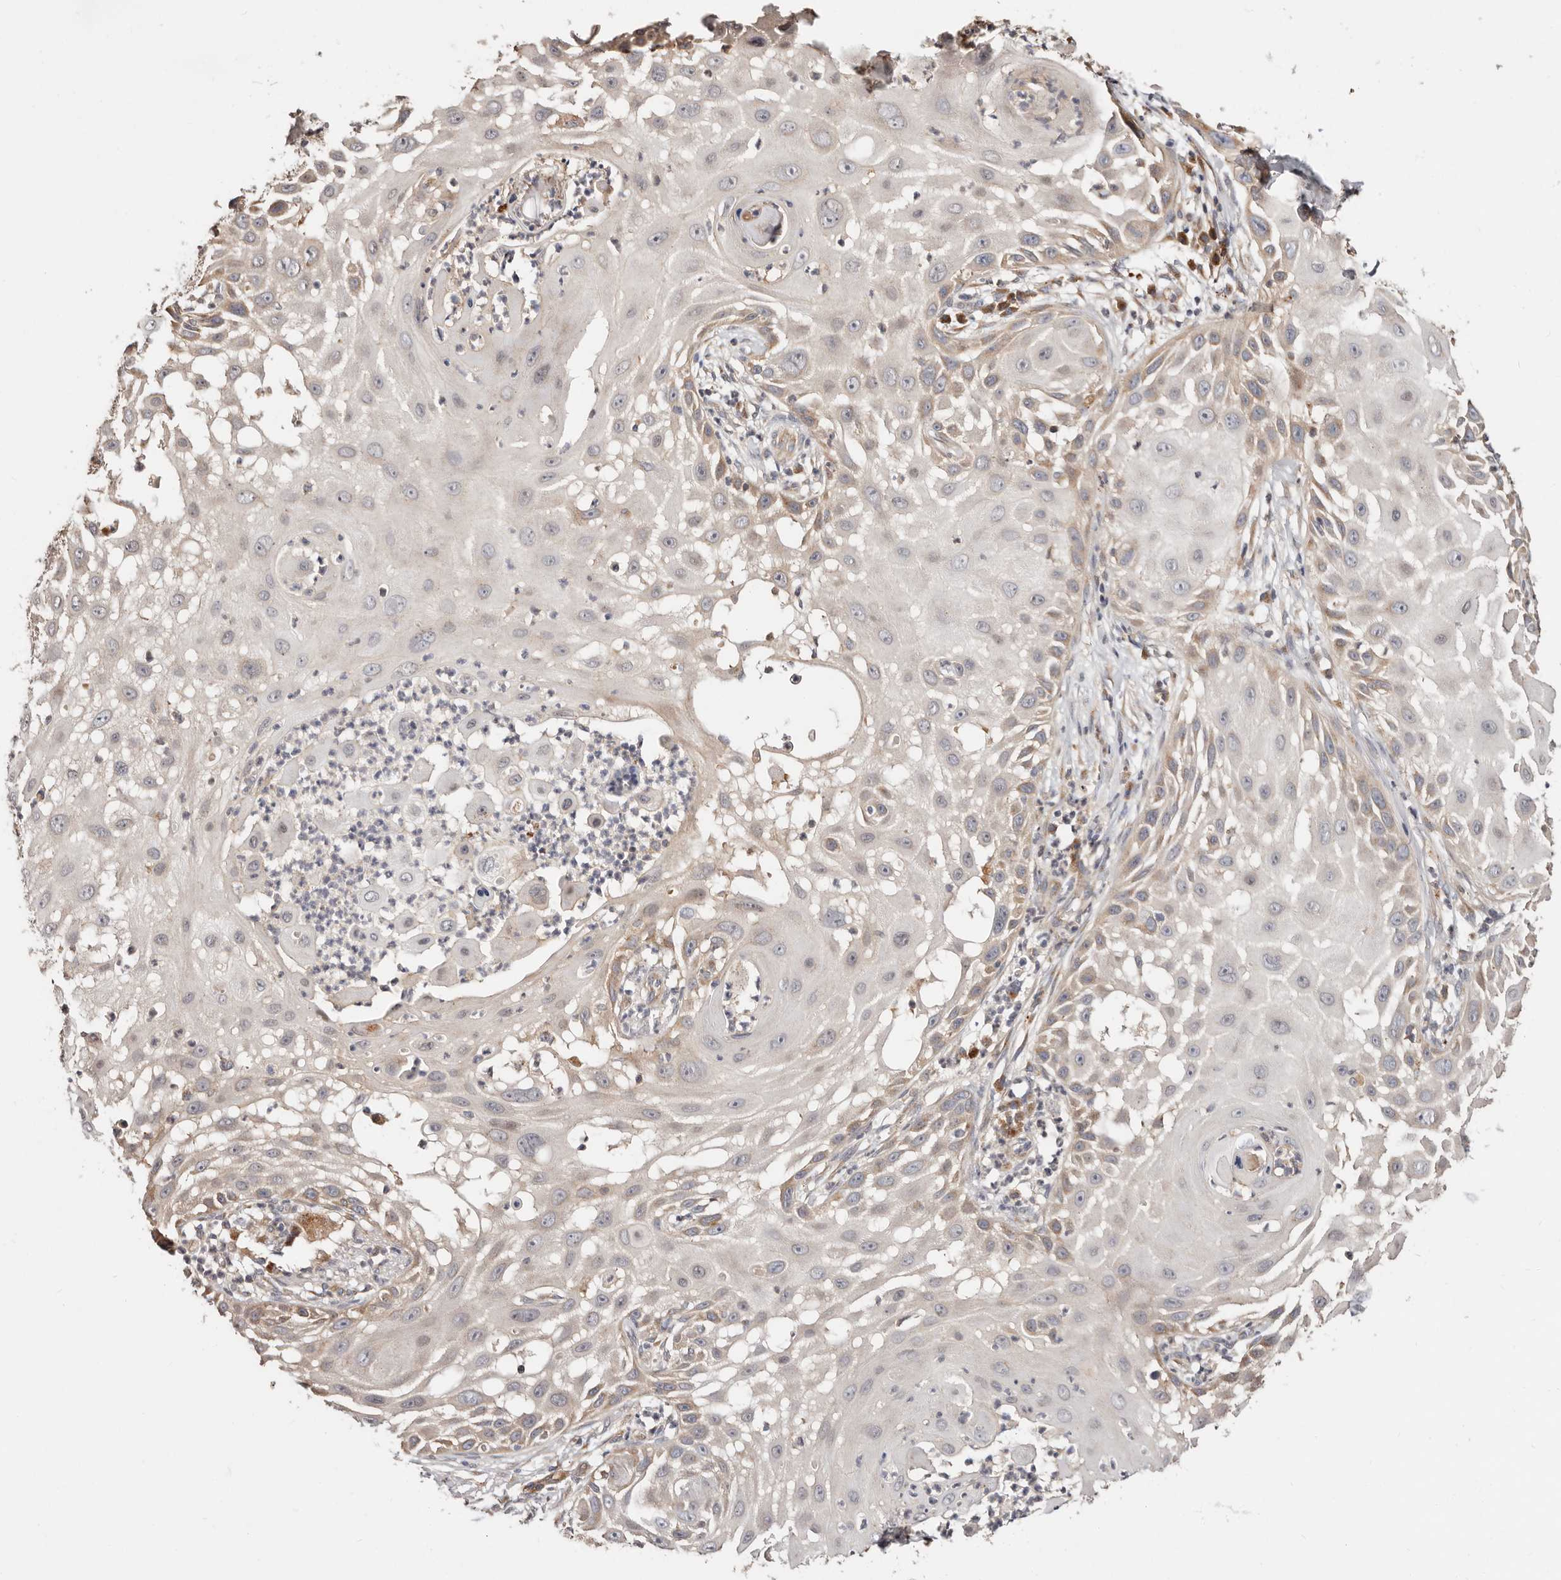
{"staining": {"intensity": "weak", "quantity": "<25%", "location": "cytoplasmic/membranous"}, "tissue": "skin cancer", "cell_type": "Tumor cells", "image_type": "cancer", "snomed": [{"axis": "morphology", "description": "Squamous cell carcinoma, NOS"}, {"axis": "topography", "description": "Skin"}], "caption": "Immunohistochemistry (IHC) histopathology image of human squamous cell carcinoma (skin) stained for a protein (brown), which exhibits no positivity in tumor cells.", "gene": "USP33", "patient": {"sex": "female", "age": 44}}